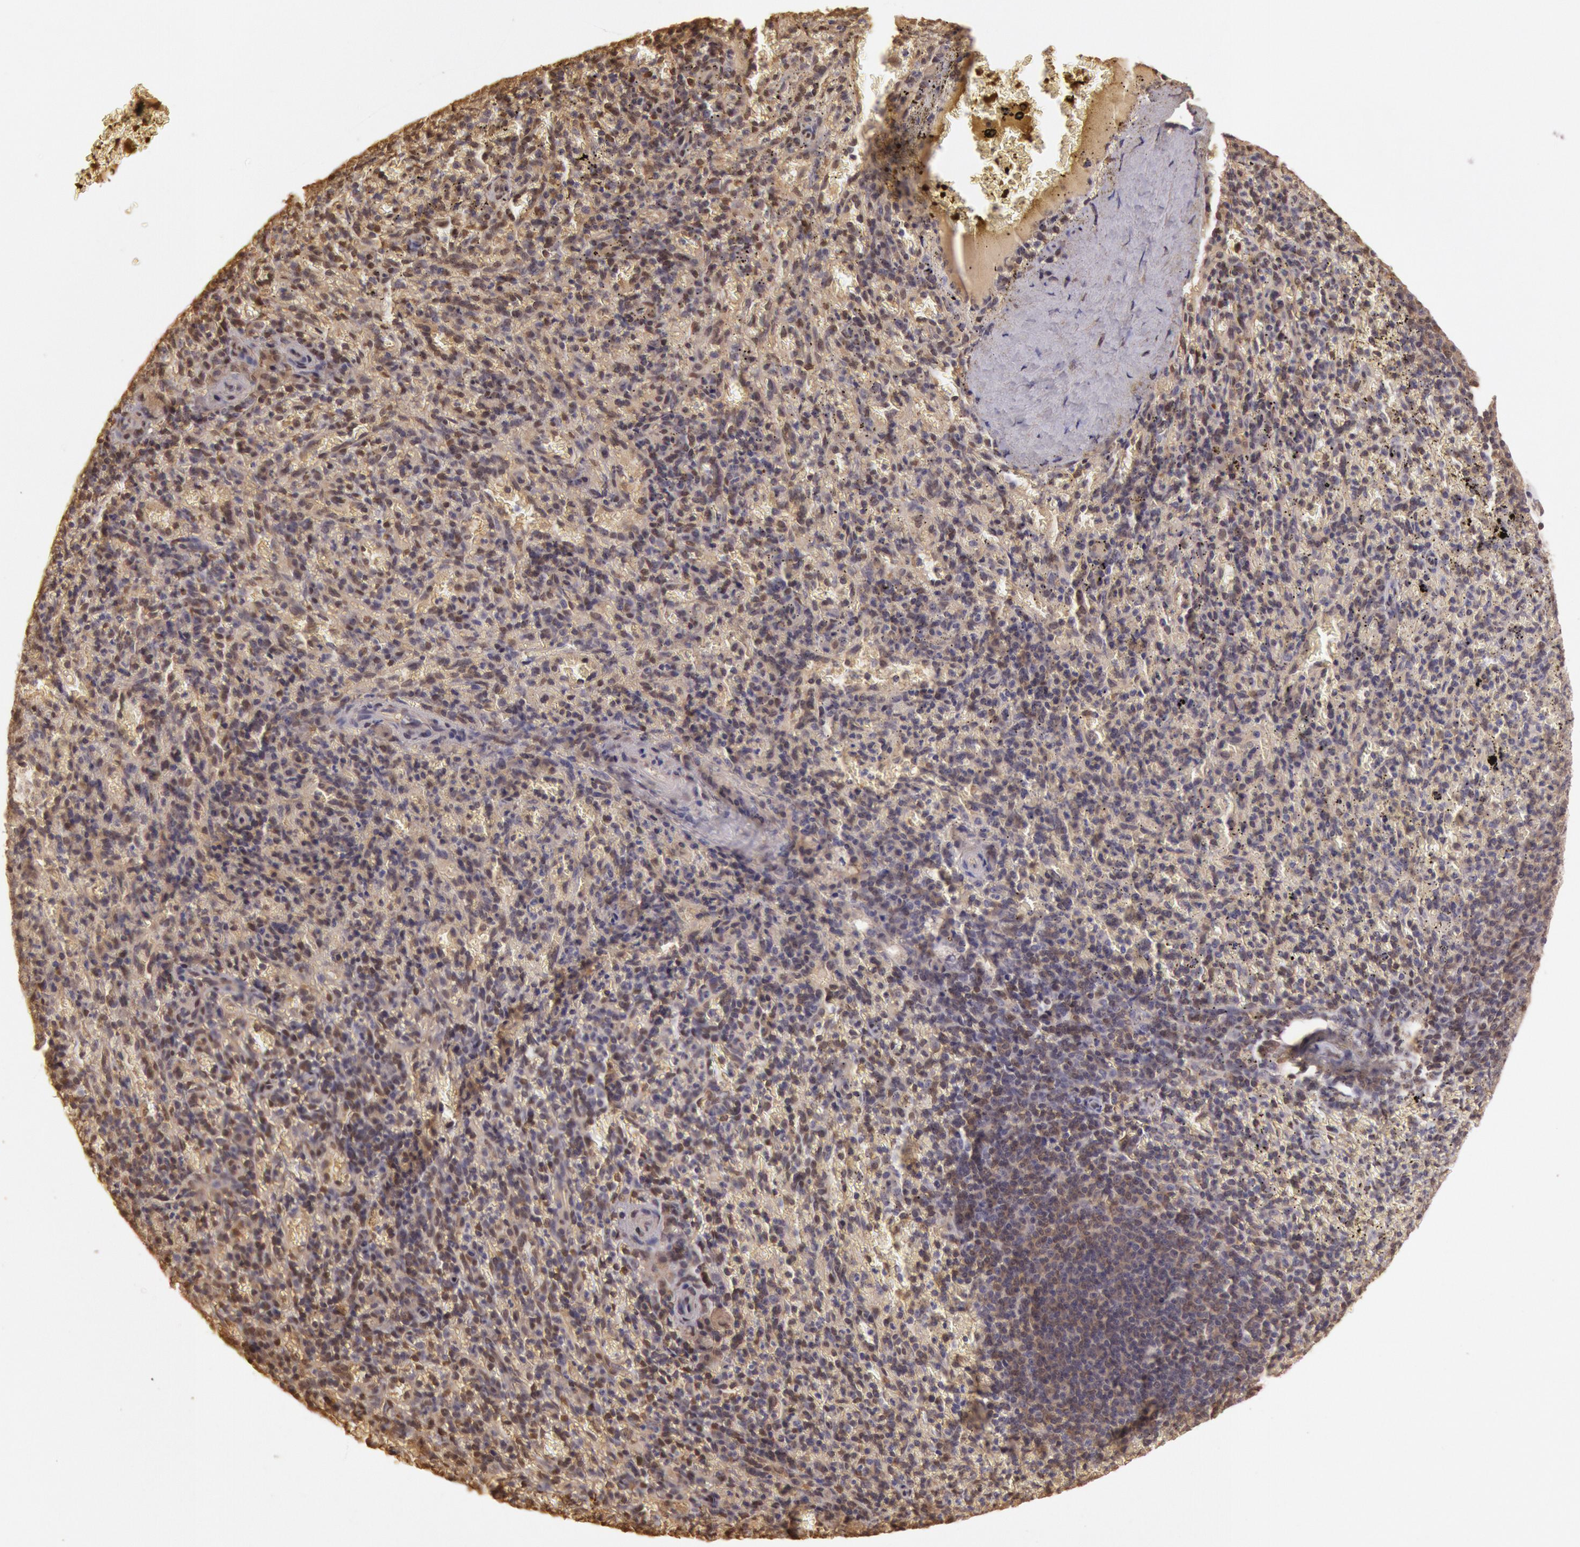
{"staining": {"intensity": "moderate", "quantity": "25%-75%", "location": "nuclear"}, "tissue": "spleen", "cell_type": "Cells in red pulp", "image_type": "normal", "snomed": [{"axis": "morphology", "description": "Normal tissue, NOS"}, {"axis": "topography", "description": "Spleen"}], "caption": "This is a histology image of immunohistochemistry staining of normal spleen, which shows moderate expression in the nuclear of cells in red pulp.", "gene": "SOD1", "patient": {"sex": "male", "age": 72}}